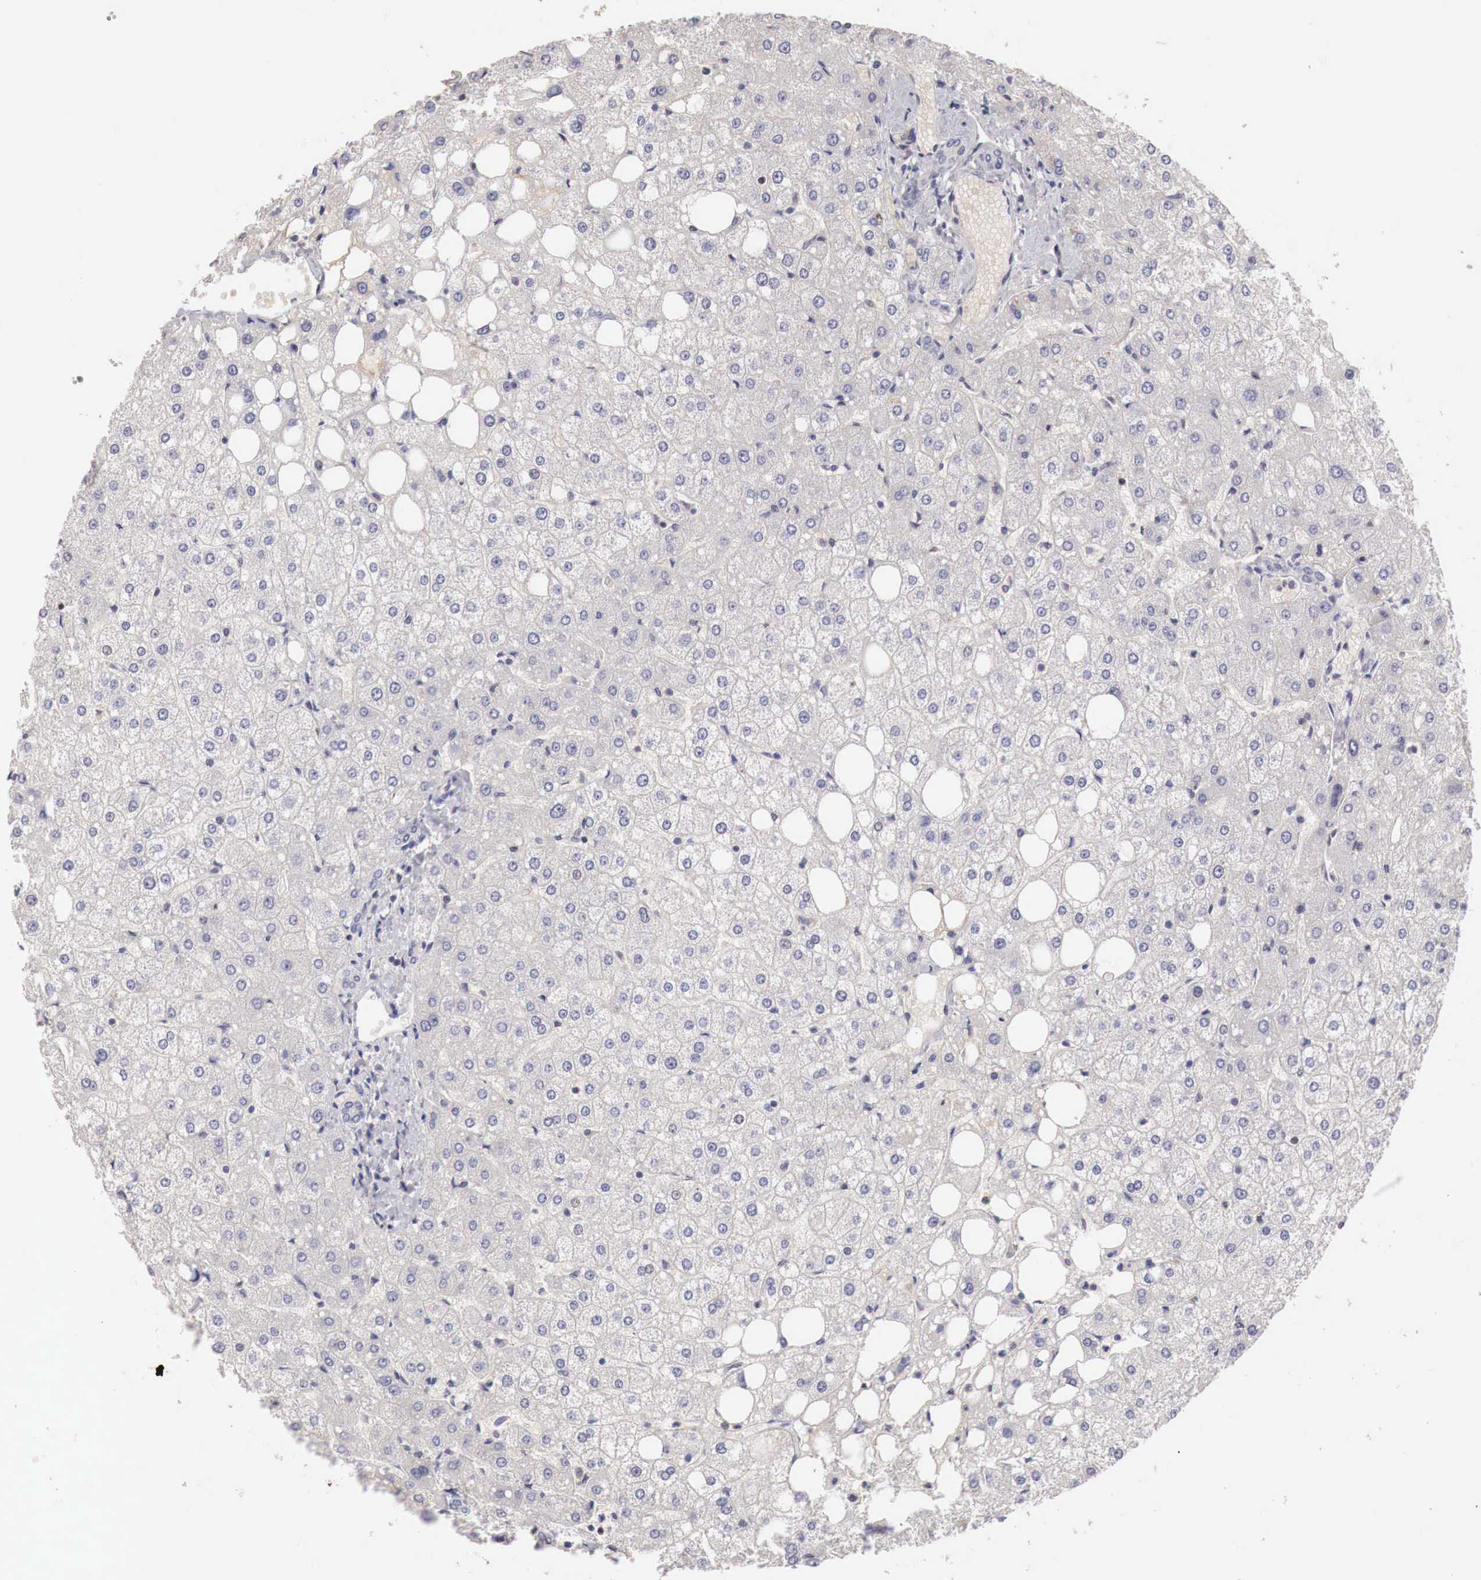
{"staining": {"intensity": "negative", "quantity": "none", "location": "none"}, "tissue": "liver", "cell_type": "Cholangiocytes", "image_type": "normal", "snomed": [{"axis": "morphology", "description": "Normal tissue, NOS"}, {"axis": "topography", "description": "Liver"}], "caption": "Immunohistochemical staining of unremarkable human liver demonstrates no significant staining in cholangiocytes.", "gene": "GATA1", "patient": {"sex": "male", "age": 35}}